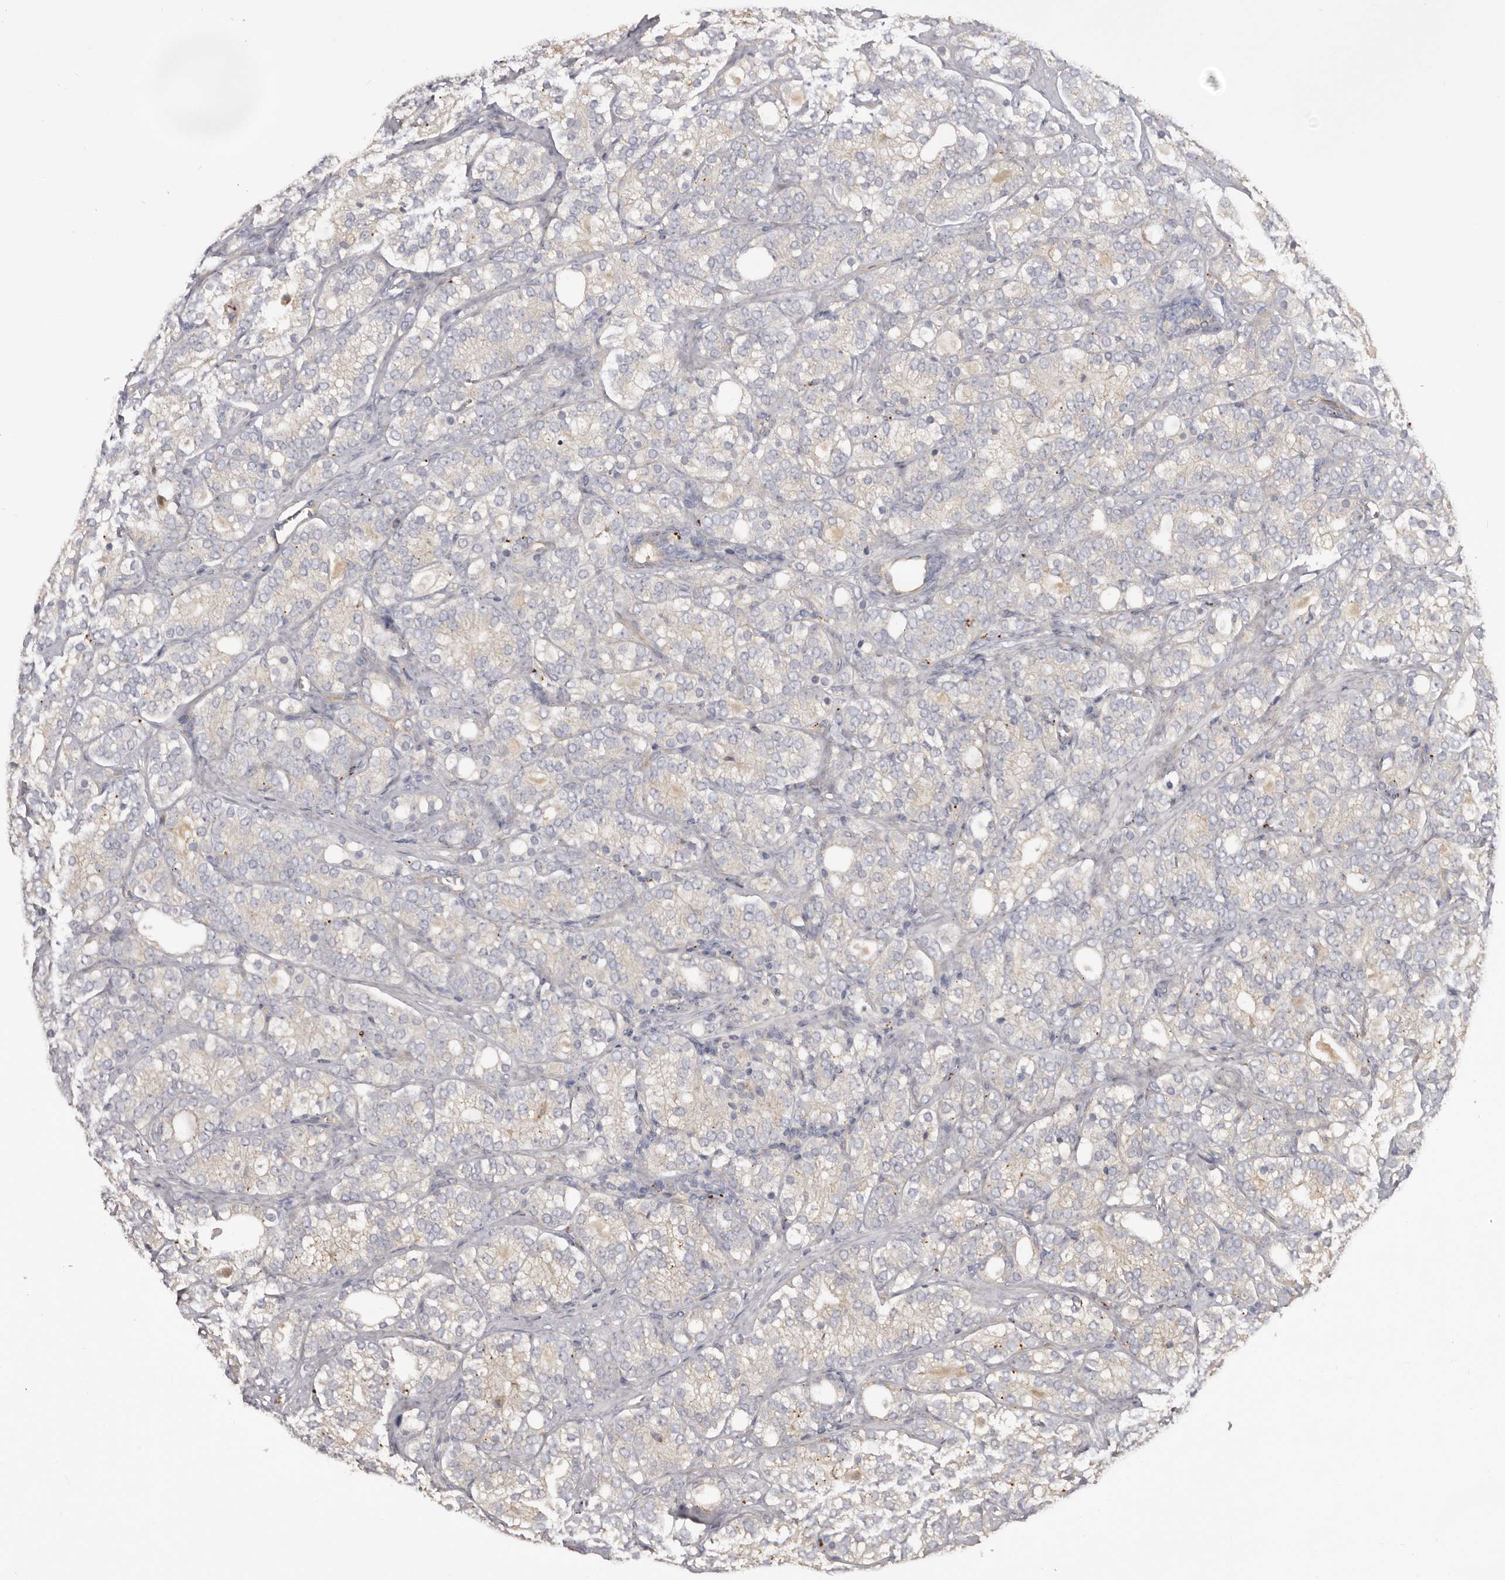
{"staining": {"intensity": "negative", "quantity": "none", "location": "none"}, "tissue": "prostate cancer", "cell_type": "Tumor cells", "image_type": "cancer", "snomed": [{"axis": "morphology", "description": "Adenocarcinoma, High grade"}, {"axis": "topography", "description": "Prostate"}], "caption": "High magnification brightfield microscopy of prostate adenocarcinoma (high-grade) stained with DAB (brown) and counterstained with hematoxylin (blue): tumor cells show no significant staining. (Brightfield microscopy of DAB (3,3'-diaminobenzidine) immunohistochemistry (IHC) at high magnification).", "gene": "INKA2", "patient": {"sex": "male", "age": 57}}